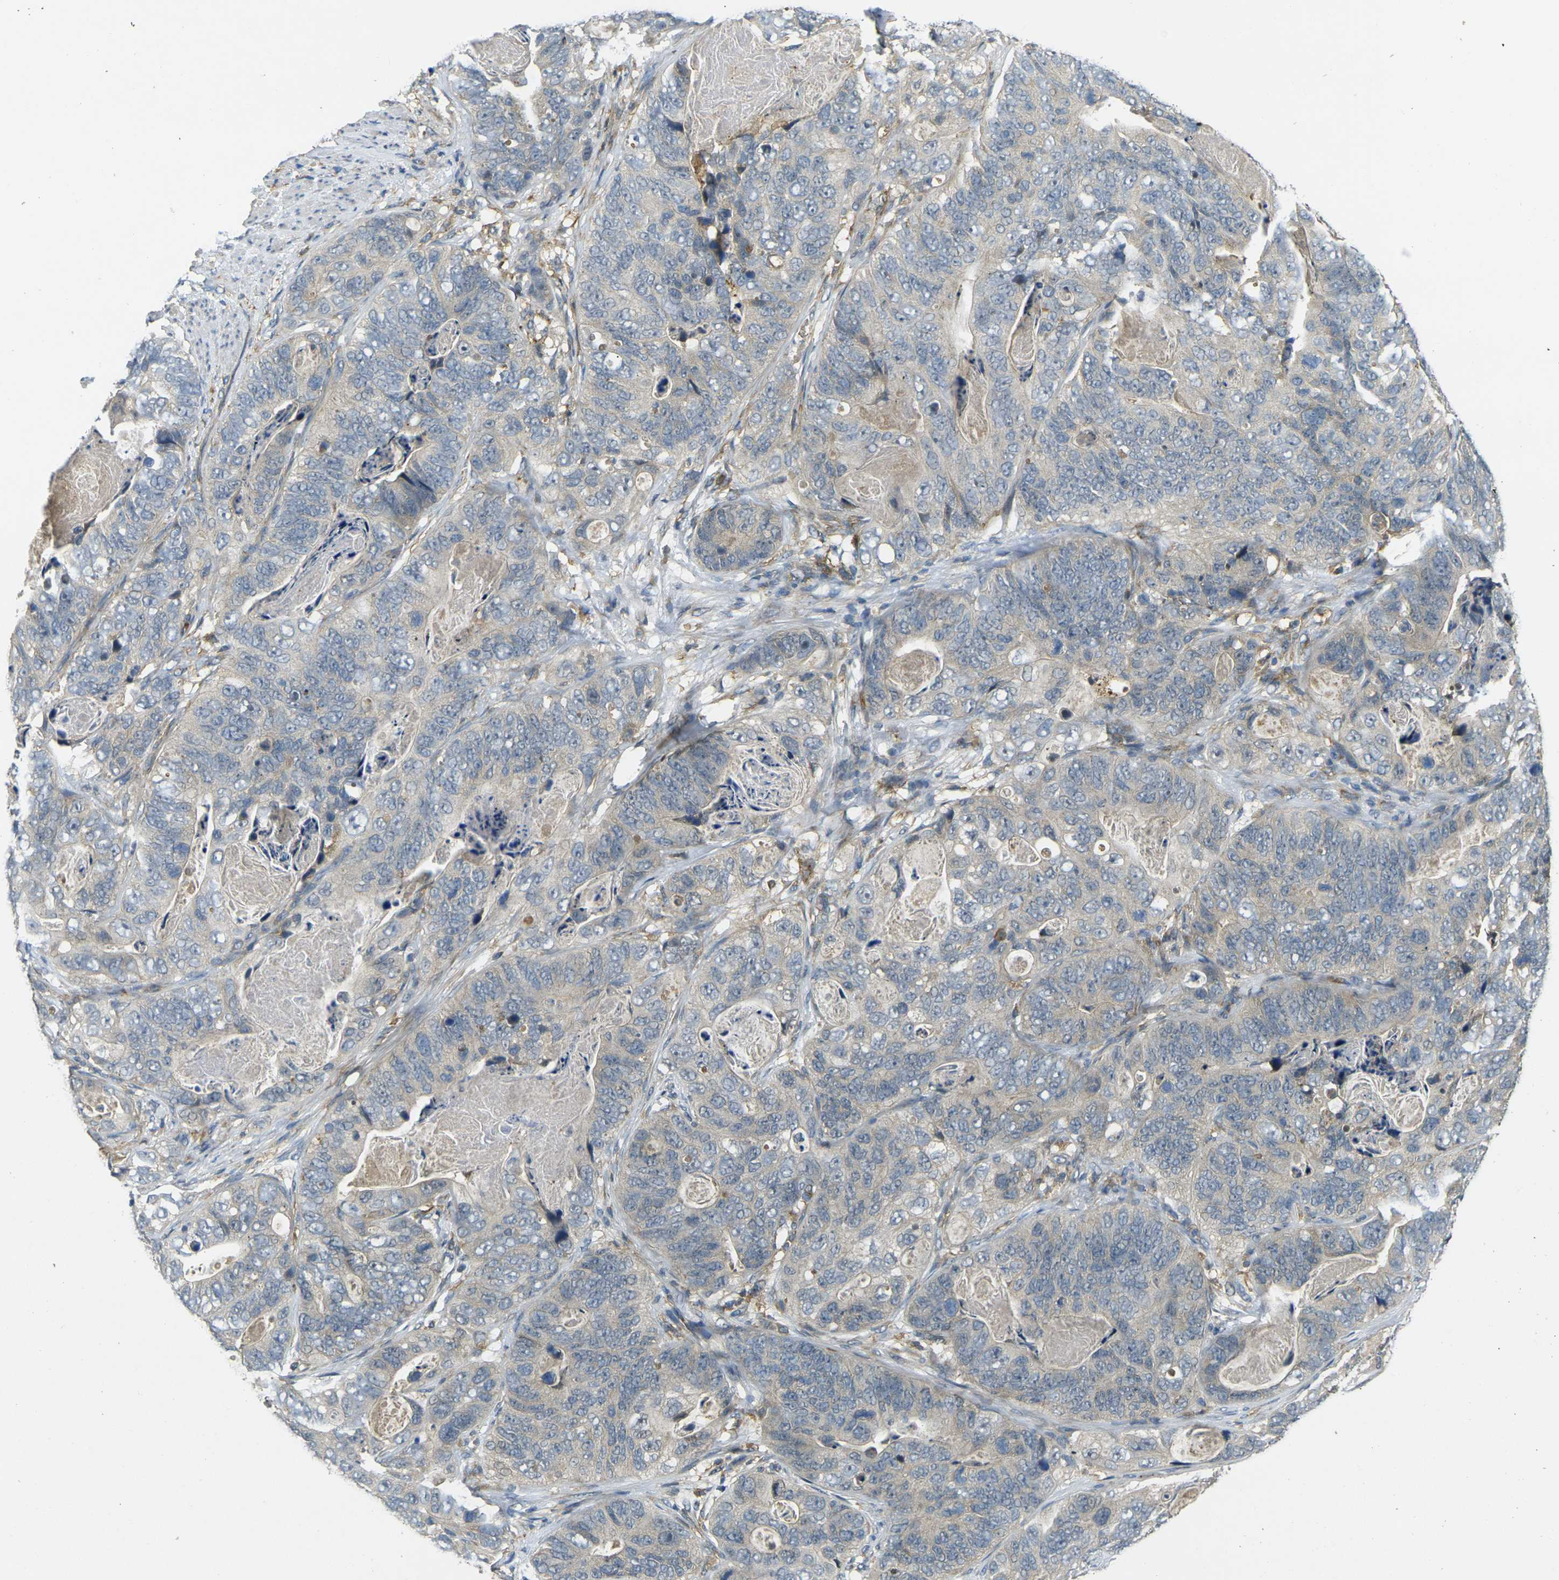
{"staining": {"intensity": "negative", "quantity": "none", "location": "none"}, "tissue": "stomach cancer", "cell_type": "Tumor cells", "image_type": "cancer", "snomed": [{"axis": "morphology", "description": "Adenocarcinoma, NOS"}, {"axis": "topography", "description": "Stomach"}], "caption": "An IHC histopathology image of stomach cancer is shown. There is no staining in tumor cells of stomach cancer.", "gene": "PIGL", "patient": {"sex": "female", "age": 89}}